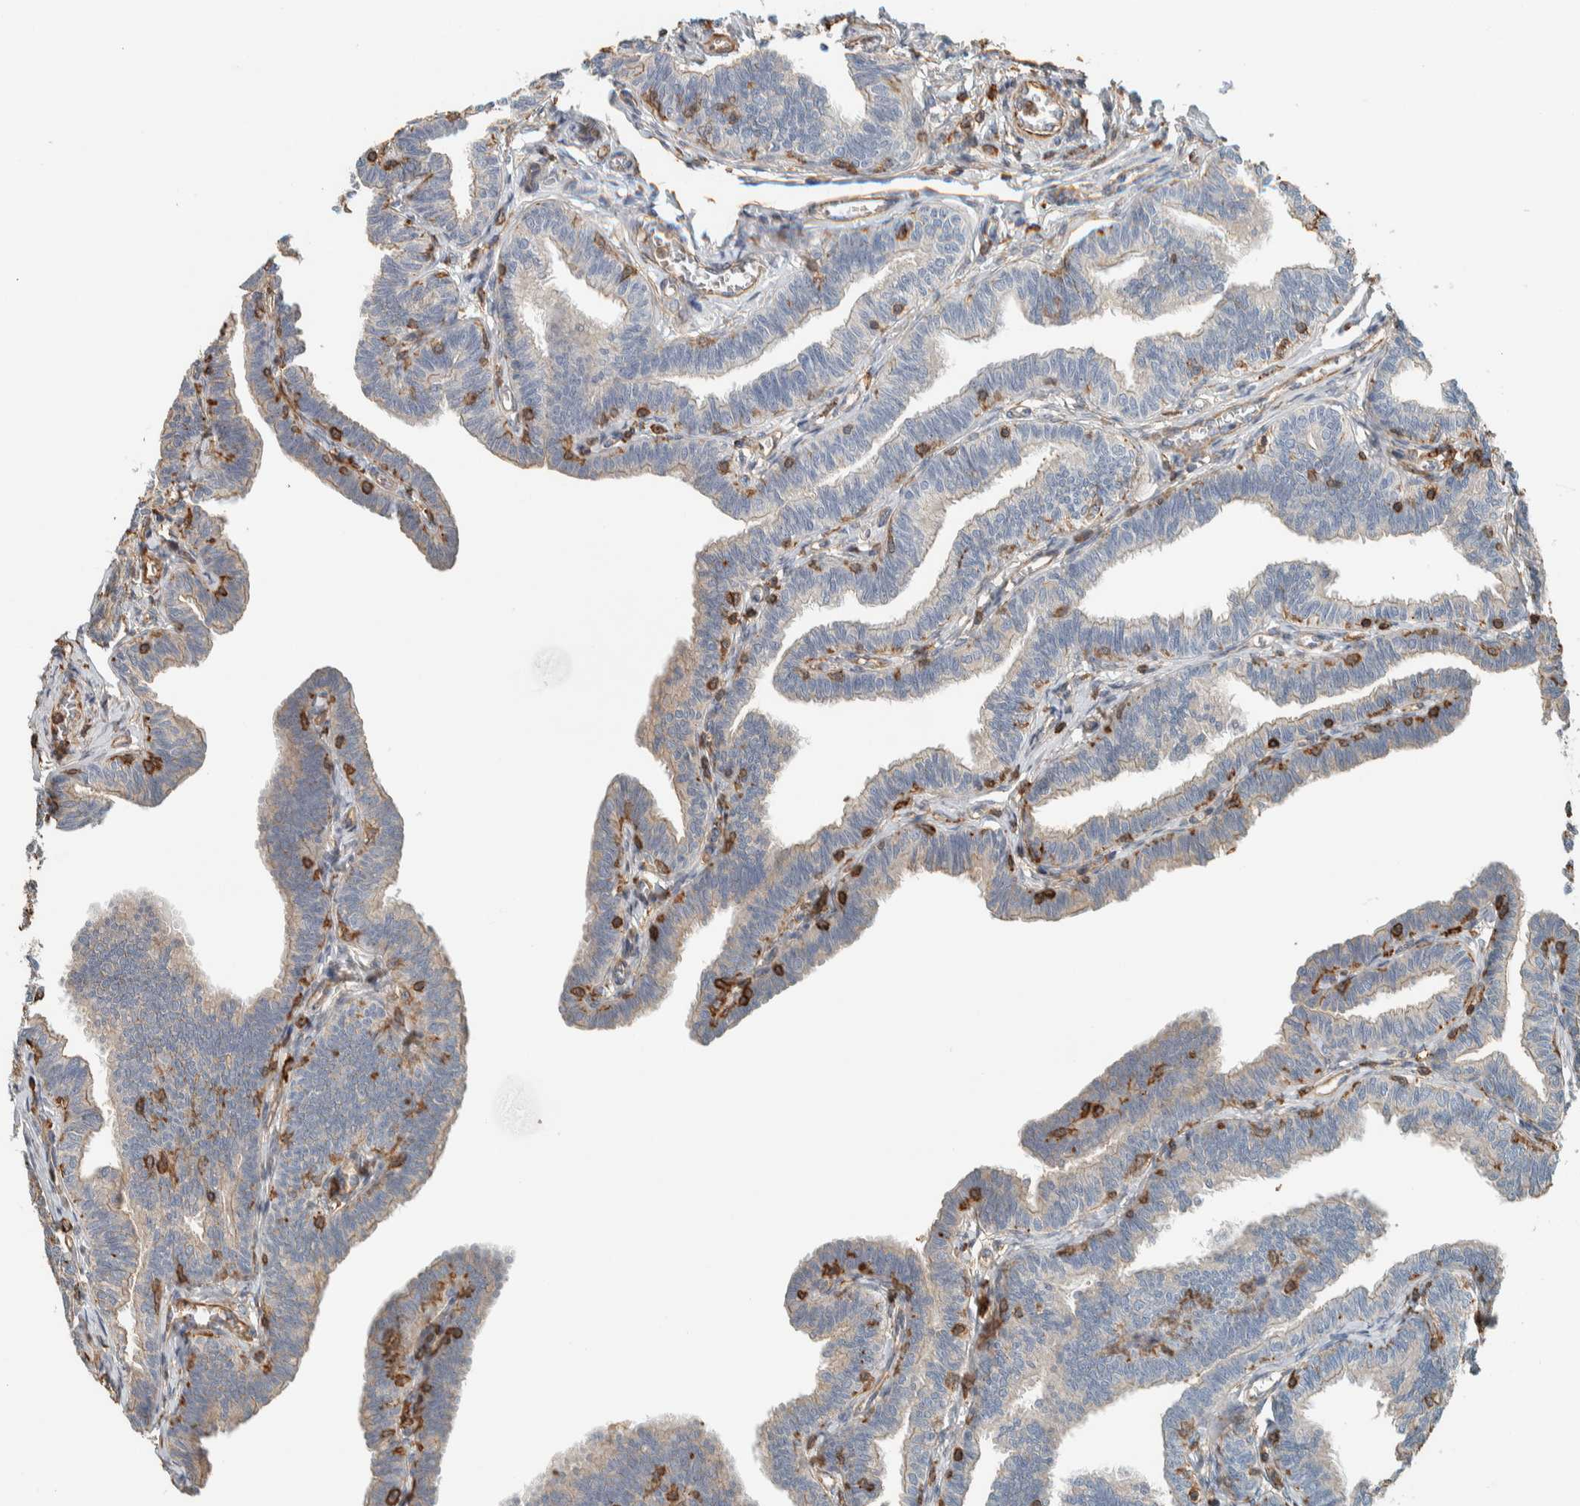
{"staining": {"intensity": "moderate", "quantity": "25%-75%", "location": "cytoplasmic/membranous"}, "tissue": "fallopian tube", "cell_type": "Glandular cells", "image_type": "normal", "snomed": [{"axis": "morphology", "description": "Normal tissue, NOS"}, {"axis": "topography", "description": "Fallopian tube"}, {"axis": "topography", "description": "Ovary"}], "caption": "Immunohistochemistry histopathology image of benign fallopian tube stained for a protein (brown), which displays medium levels of moderate cytoplasmic/membranous positivity in approximately 25%-75% of glandular cells.", "gene": "CTBP2", "patient": {"sex": "female", "age": 23}}